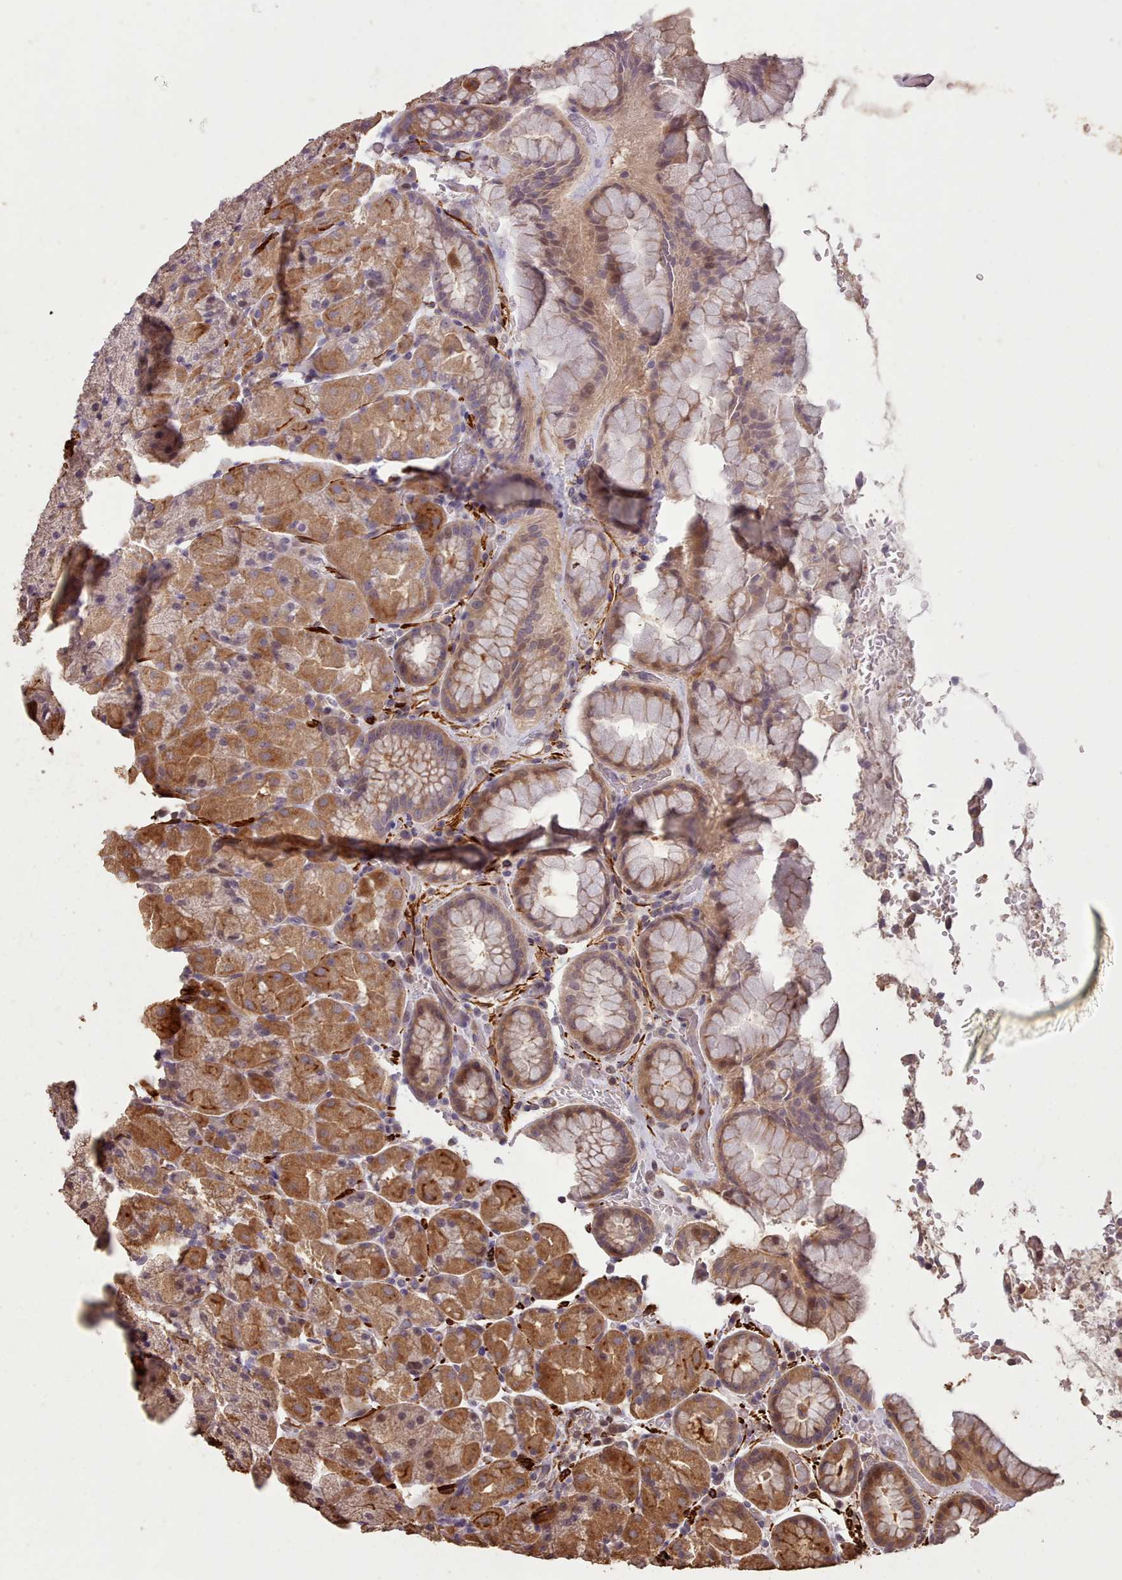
{"staining": {"intensity": "moderate", "quantity": ">75%", "location": "cytoplasmic/membranous,nuclear"}, "tissue": "stomach", "cell_type": "Glandular cells", "image_type": "normal", "snomed": [{"axis": "morphology", "description": "Normal tissue, NOS"}, {"axis": "topography", "description": "Stomach, upper"}, {"axis": "topography", "description": "Stomach, lower"}], "caption": "Immunohistochemistry image of benign human stomach stained for a protein (brown), which exhibits medium levels of moderate cytoplasmic/membranous,nuclear staining in about >75% of glandular cells.", "gene": "NLRC4", "patient": {"sex": "male", "age": 67}}